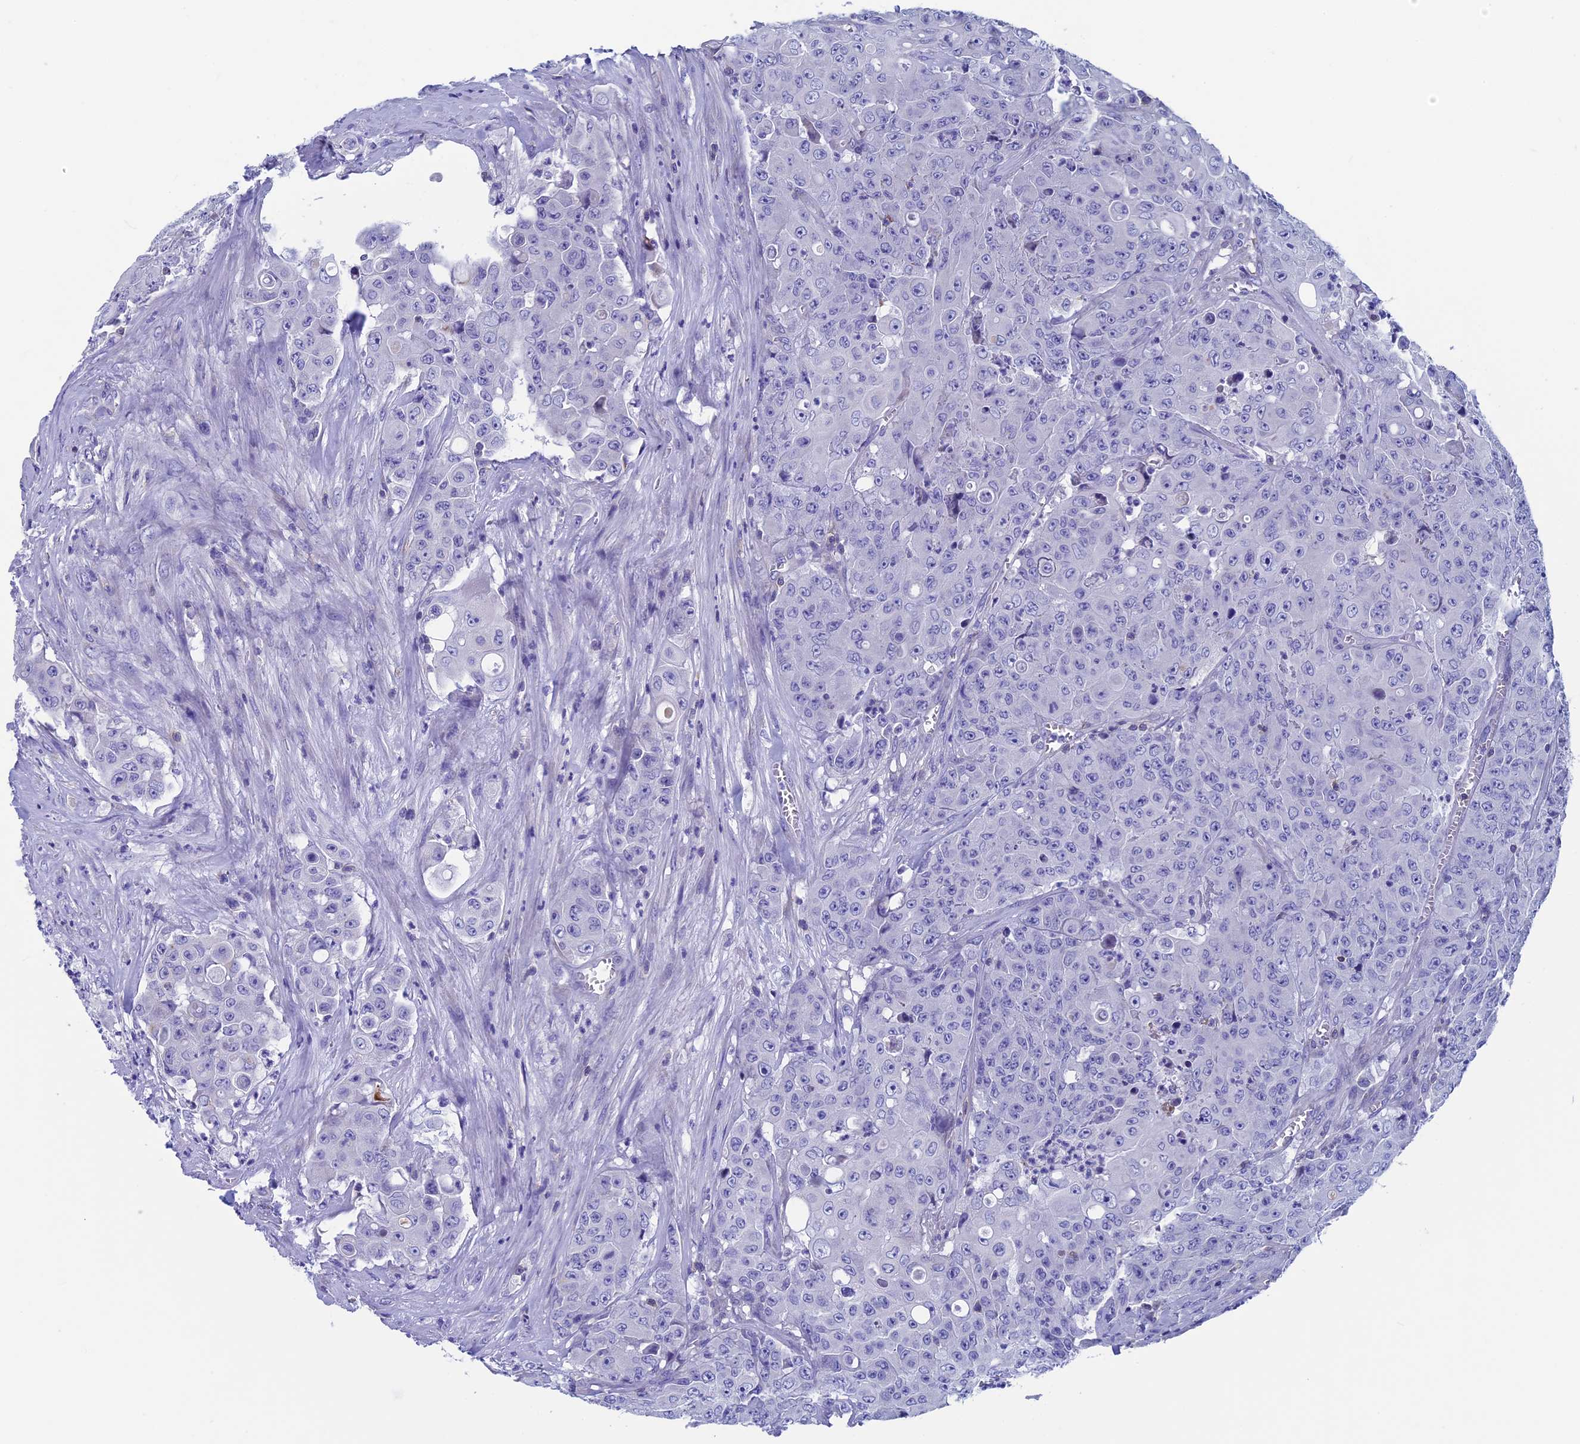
{"staining": {"intensity": "negative", "quantity": "none", "location": "none"}, "tissue": "colorectal cancer", "cell_type": "Tumor cells", "image_type": "cancer", "snomed": [{"axis": "morphology", "description": "Adenocarcinoma, NOS"}, {"axis": "topography", "description": "Colon"}], "caption": "This is a photomicrograph of immunohistochemistry (IHC) staining of adenocarcinoma (colorectal), which shows no staining in tumor cells. (Immunohistochemistry, brightfield microscopy, high magnification).", "gene": "SEPTIN1", "patient": {"sex": "male", "age": 51}}